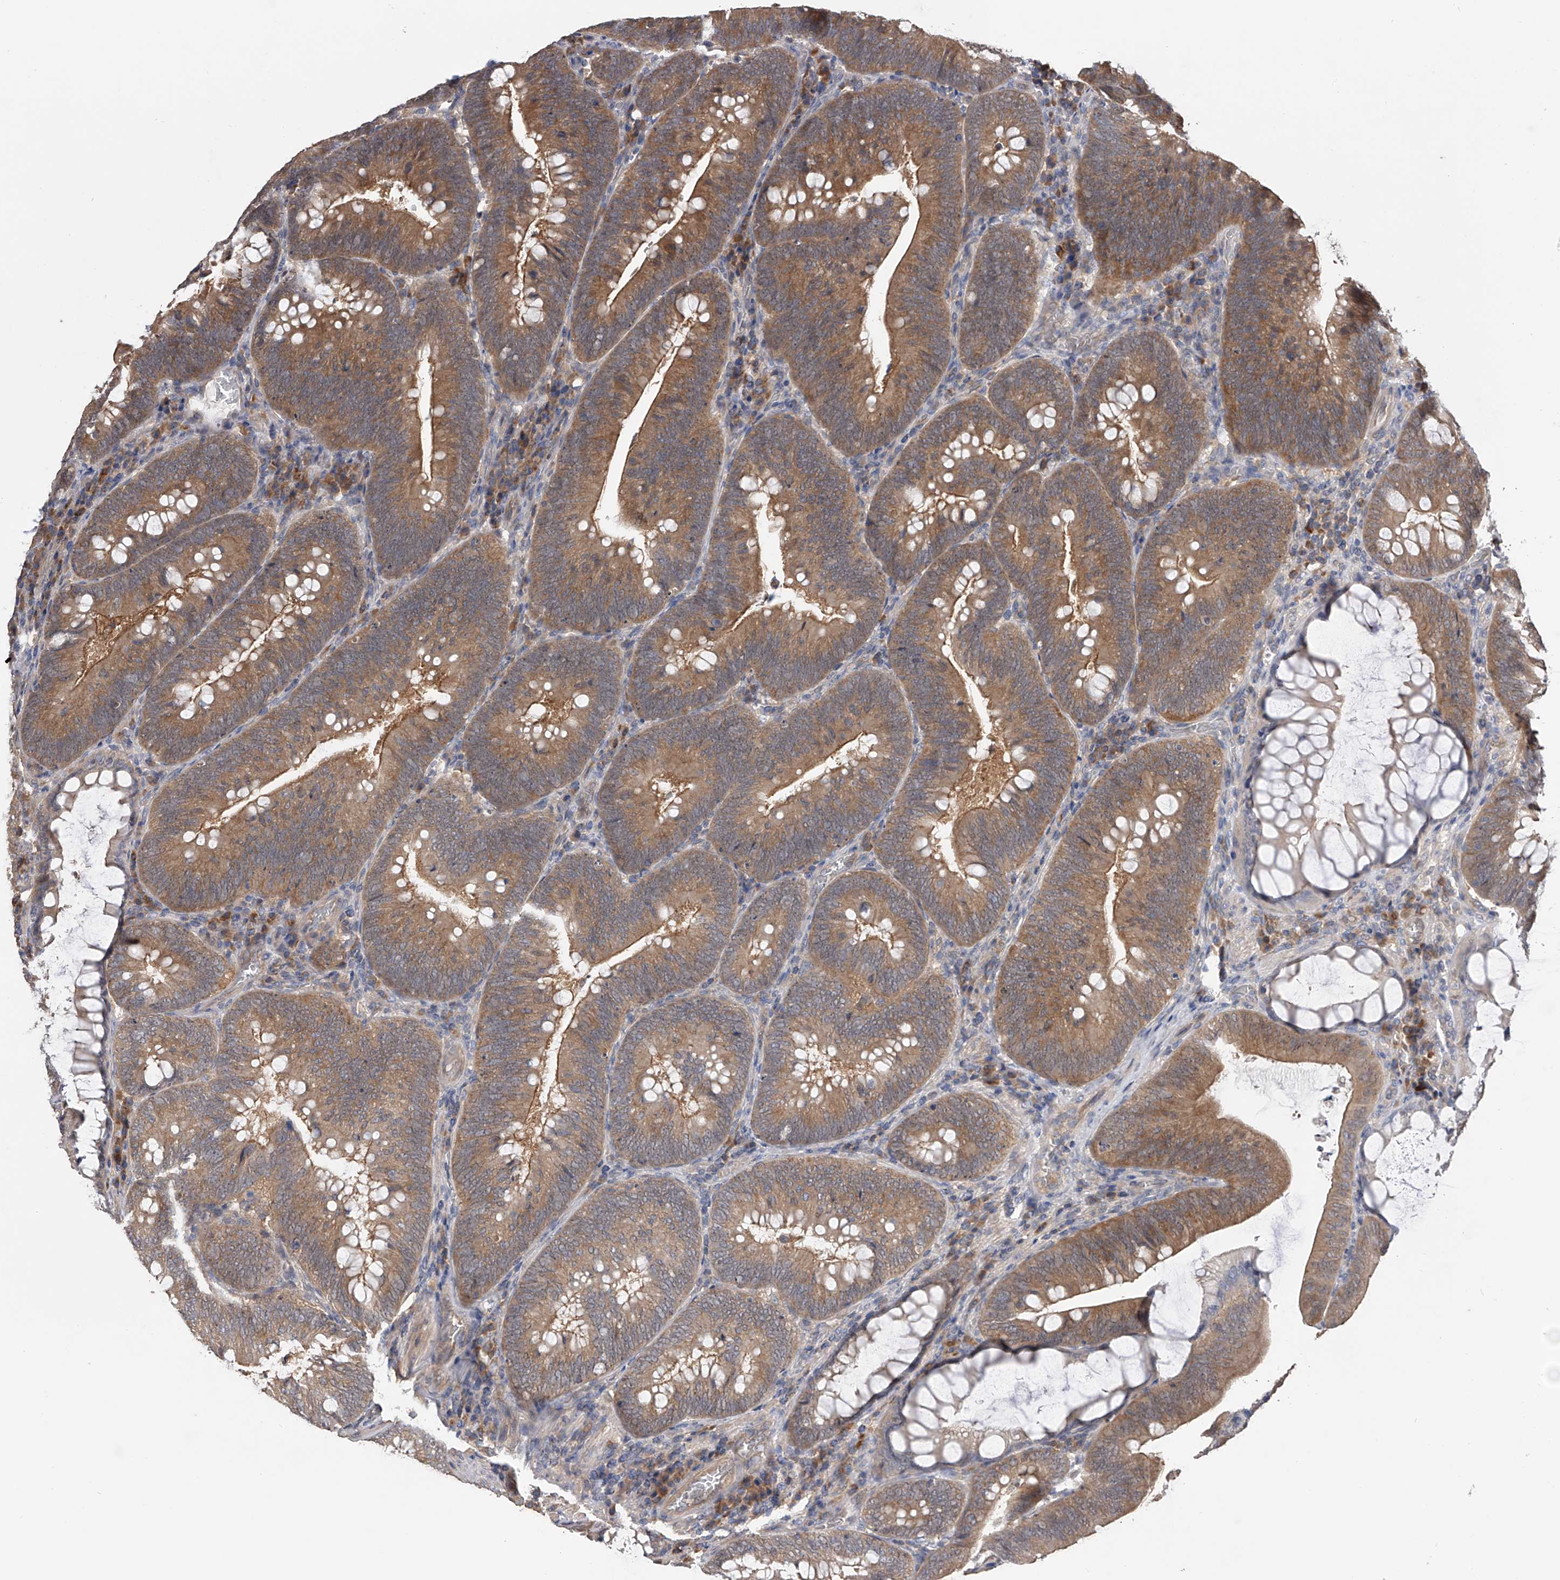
{"staining": {"intensity": "moderate", "quantity": ">75%", "location": "cytoplasmic/membranous"}, "tissue": "colorectal cancer", "cell_type": "Tumor cells", "image_type": "cancer", "snomed": [{"axis": "morphology", "description": "Normal tissue, NOS"}, {"axis": "topography", "description": "Colon"}], "caption": "Immunohistochemical staining of human colorectal cancer exhibits medium levels of moderate cytoplasmic/membranous protein positivity in approximately >75% of tumor cells.", "gene": "CFAP298", "patient": {"sex": "female", "age": 82}}